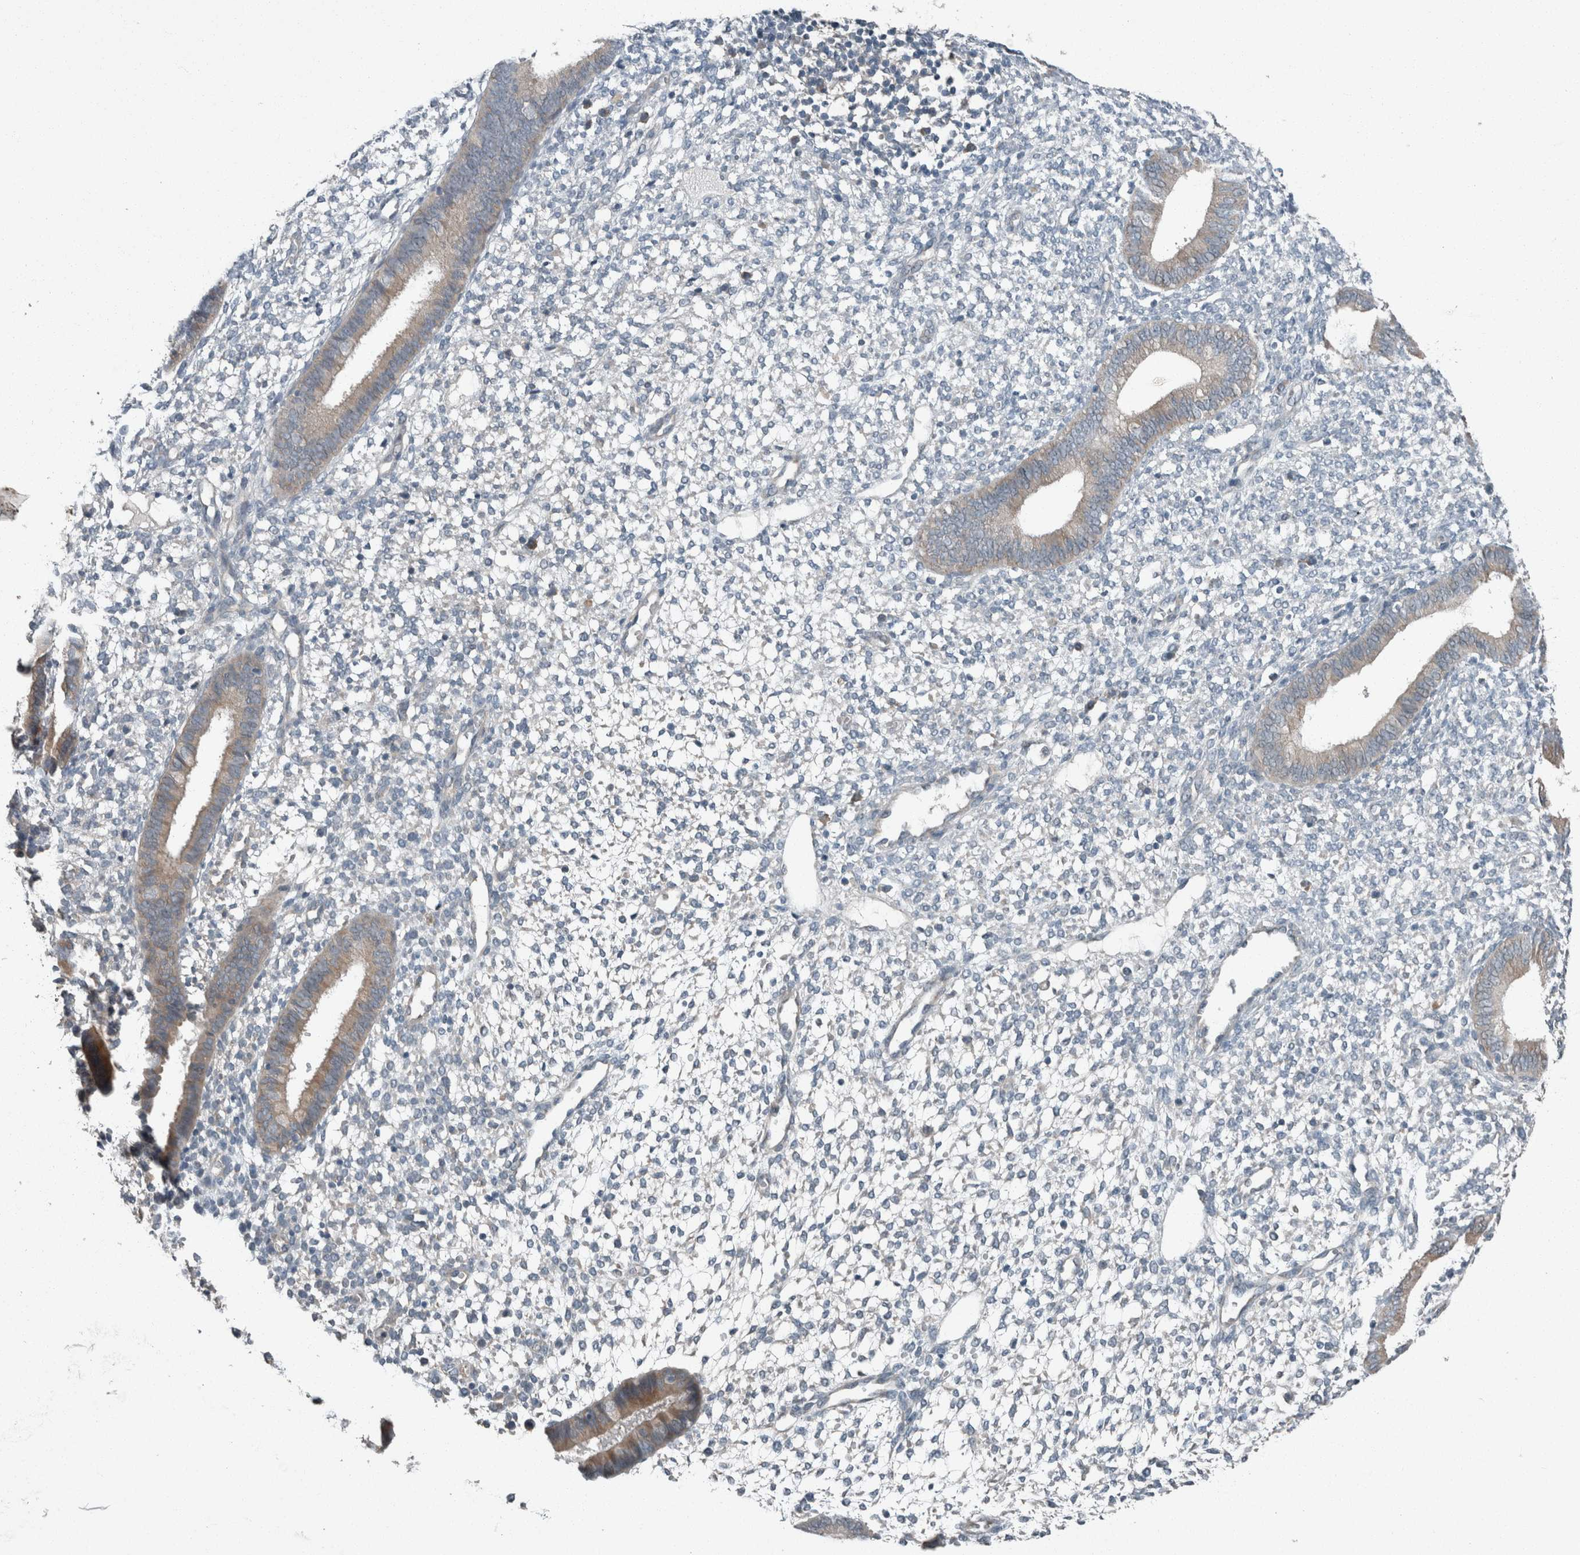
{"staining": {"intensity": "negative", "quantity": "none", "location": "none"}, "tissue": "endometrium", "cell_type": "Cells in endometrial stroma", "image_type": "normal", "snomed": [{"axis": "morphology", "description": "Normal tissue, NOS"}, {"axis": "topography", "description": "Endometrium"}], "caption": "Immunohistochemical staining of unremarkable endometrium reveals no significant expression in cells in endometrial stroma.", "gene": "KNTC1", "patient": {"sex": "female", "age": 46}}